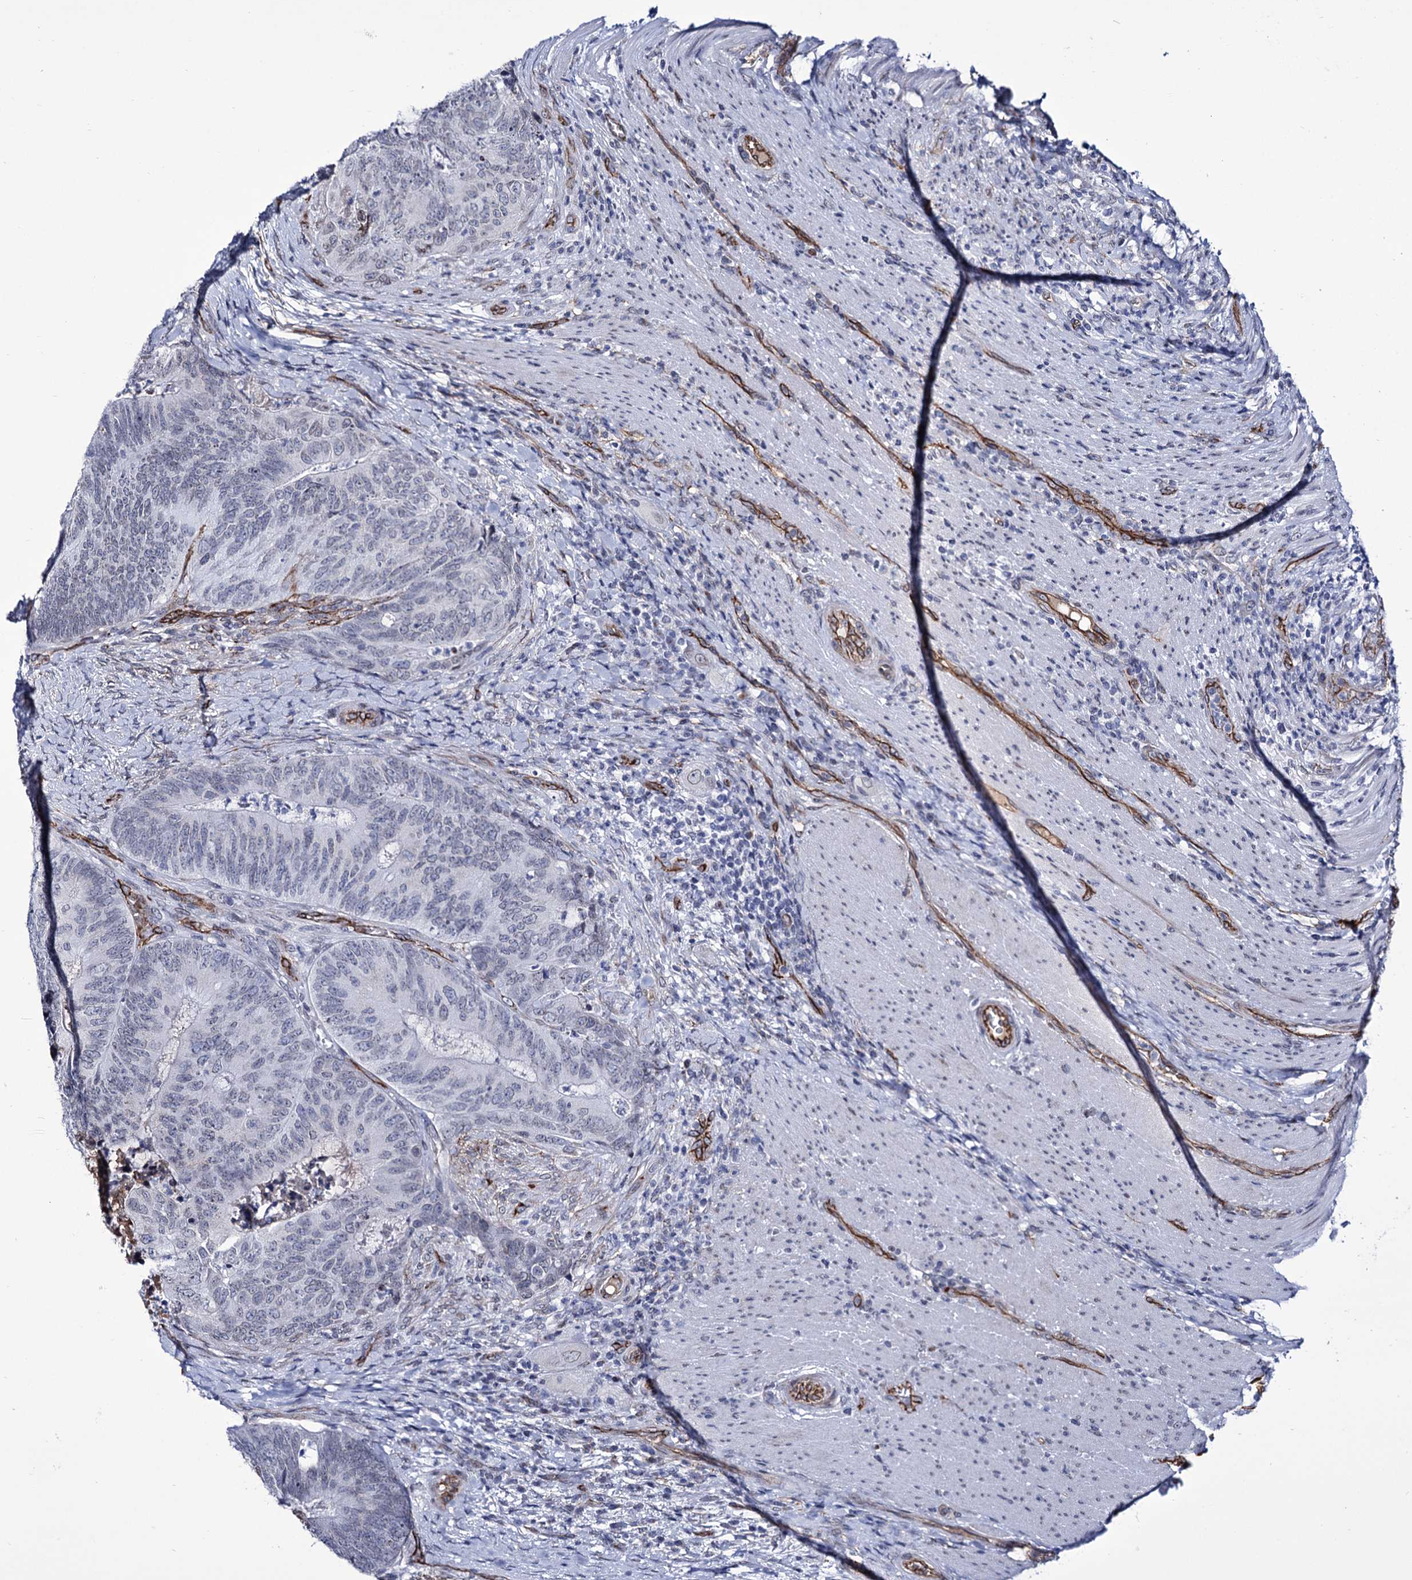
{"staining": {"intensity": "negative", "quantity": "none", "location": "none"}, "tissue": "colorectal cancer", "cell_type": "Tumor cells", "image_type": "cancer", "snomed": [{"axis": "morphology", "description": "Adenocarcinoma, NOS"}, {"axis": "topography", "description": "Colon"}], "caption": "Immunohistochemistry micrograph of colorectal cancer (adenocarcinoma) stained for a protein (brown), which displays no positivity in tumor cells.", "gene": "ZC3H12C", "patient": {"sex": "female", "age": 67}}